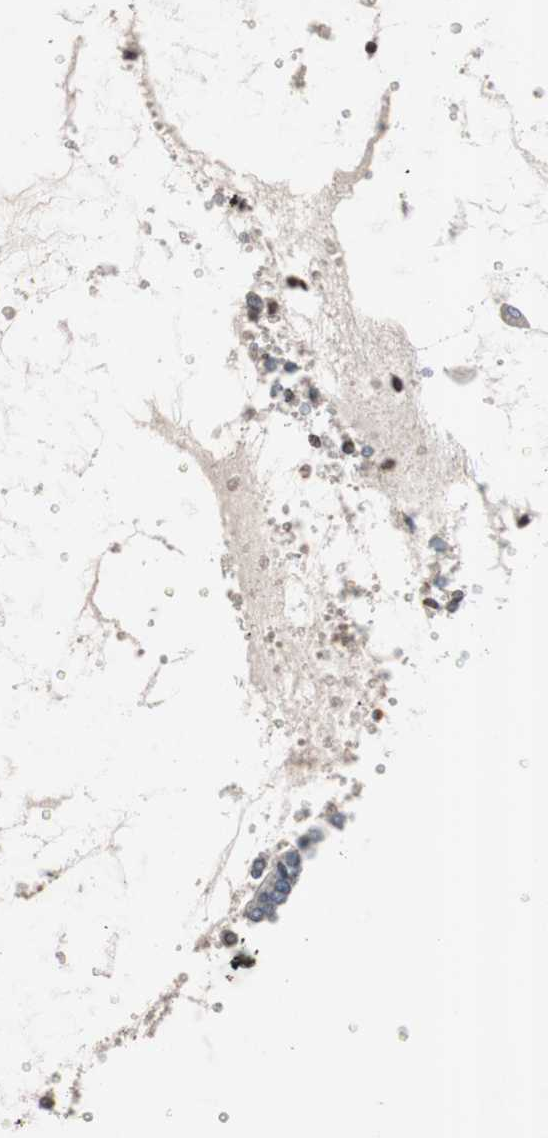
{"staining": {"intensity": "weak", "quantity": "<25%", "location": "cytoplasmic/membranous"}, "tissue": "cervical cancer", "cell_type": "Tumor cells", "image_type": "cancer", "snomed": [{"axis": "morphology", "description": "Adenocarcinoma, NOS"}, {"axis": "topography", "description": "Cervix"}], "caption": "Immunohistochemistry (IHC) of adenocarcinoma (cervical) reveals no expression in tumor cells.", "gene": "GRB7", "patient": {"sex": "female", "age": 44}}